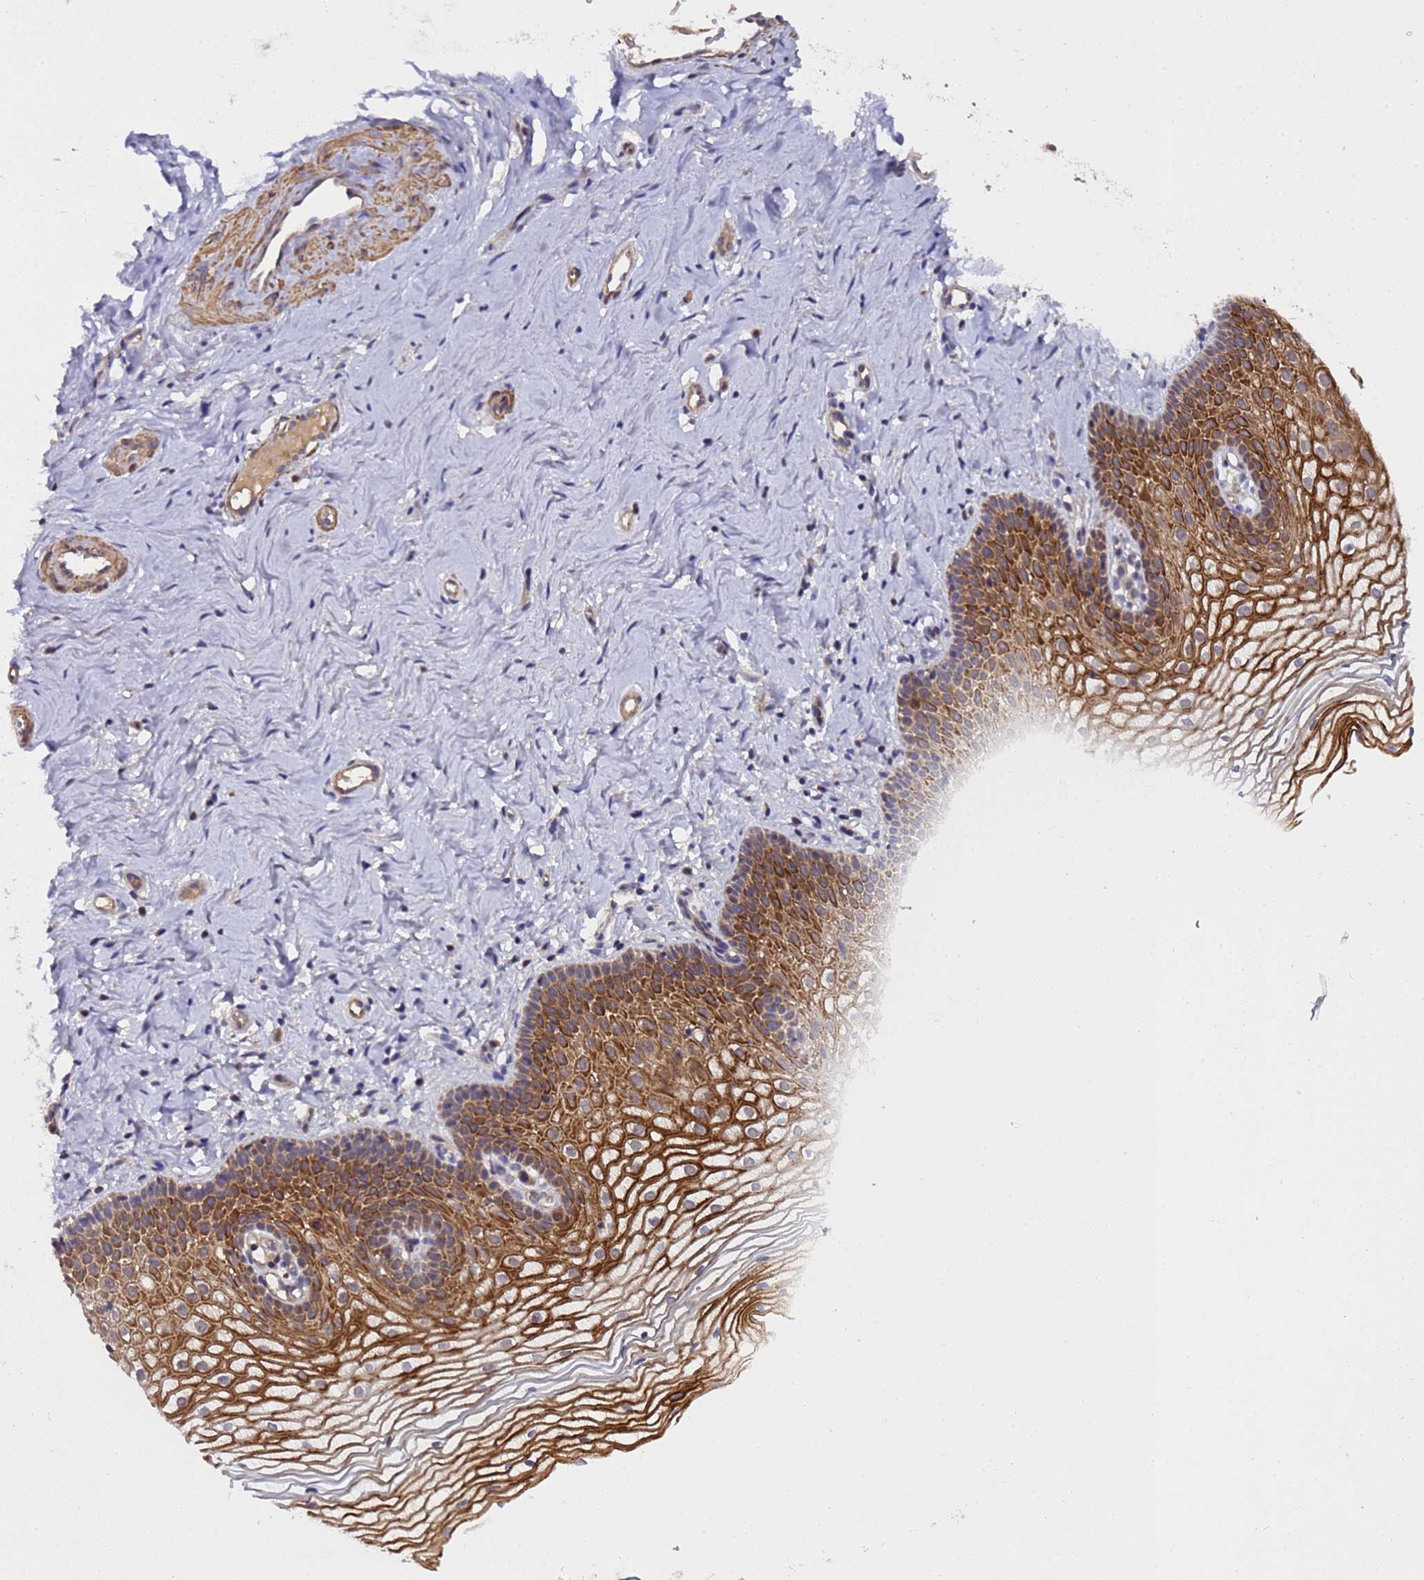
{"staining": {"intensity": "moderate", "quantity": ">75%", "location": "cytoplasmic/membranous,nuclear"}, "tissue": "vagina", "cell_type": "Squamous epithelial cells", "image_type": "normal", "snomed": [{"axis": "morphology", "description": "Normal tissue, NOS"}, {"axis": "topography", "description": "Vagina"}], "caption": "Brown immunohistochemical staining in benign human vagina exhibits moderate cytoplasmic/membranous,nuclear expression in about >75% of squamous epithelial cells. The staining was performed using DAB to visualize the protein expression in brown, while the nuclei were stained in blue with hematoxylin (Magnification: 20x).", "gene": "GSTCD", "patient": {"sex": "female", "age": 56}}